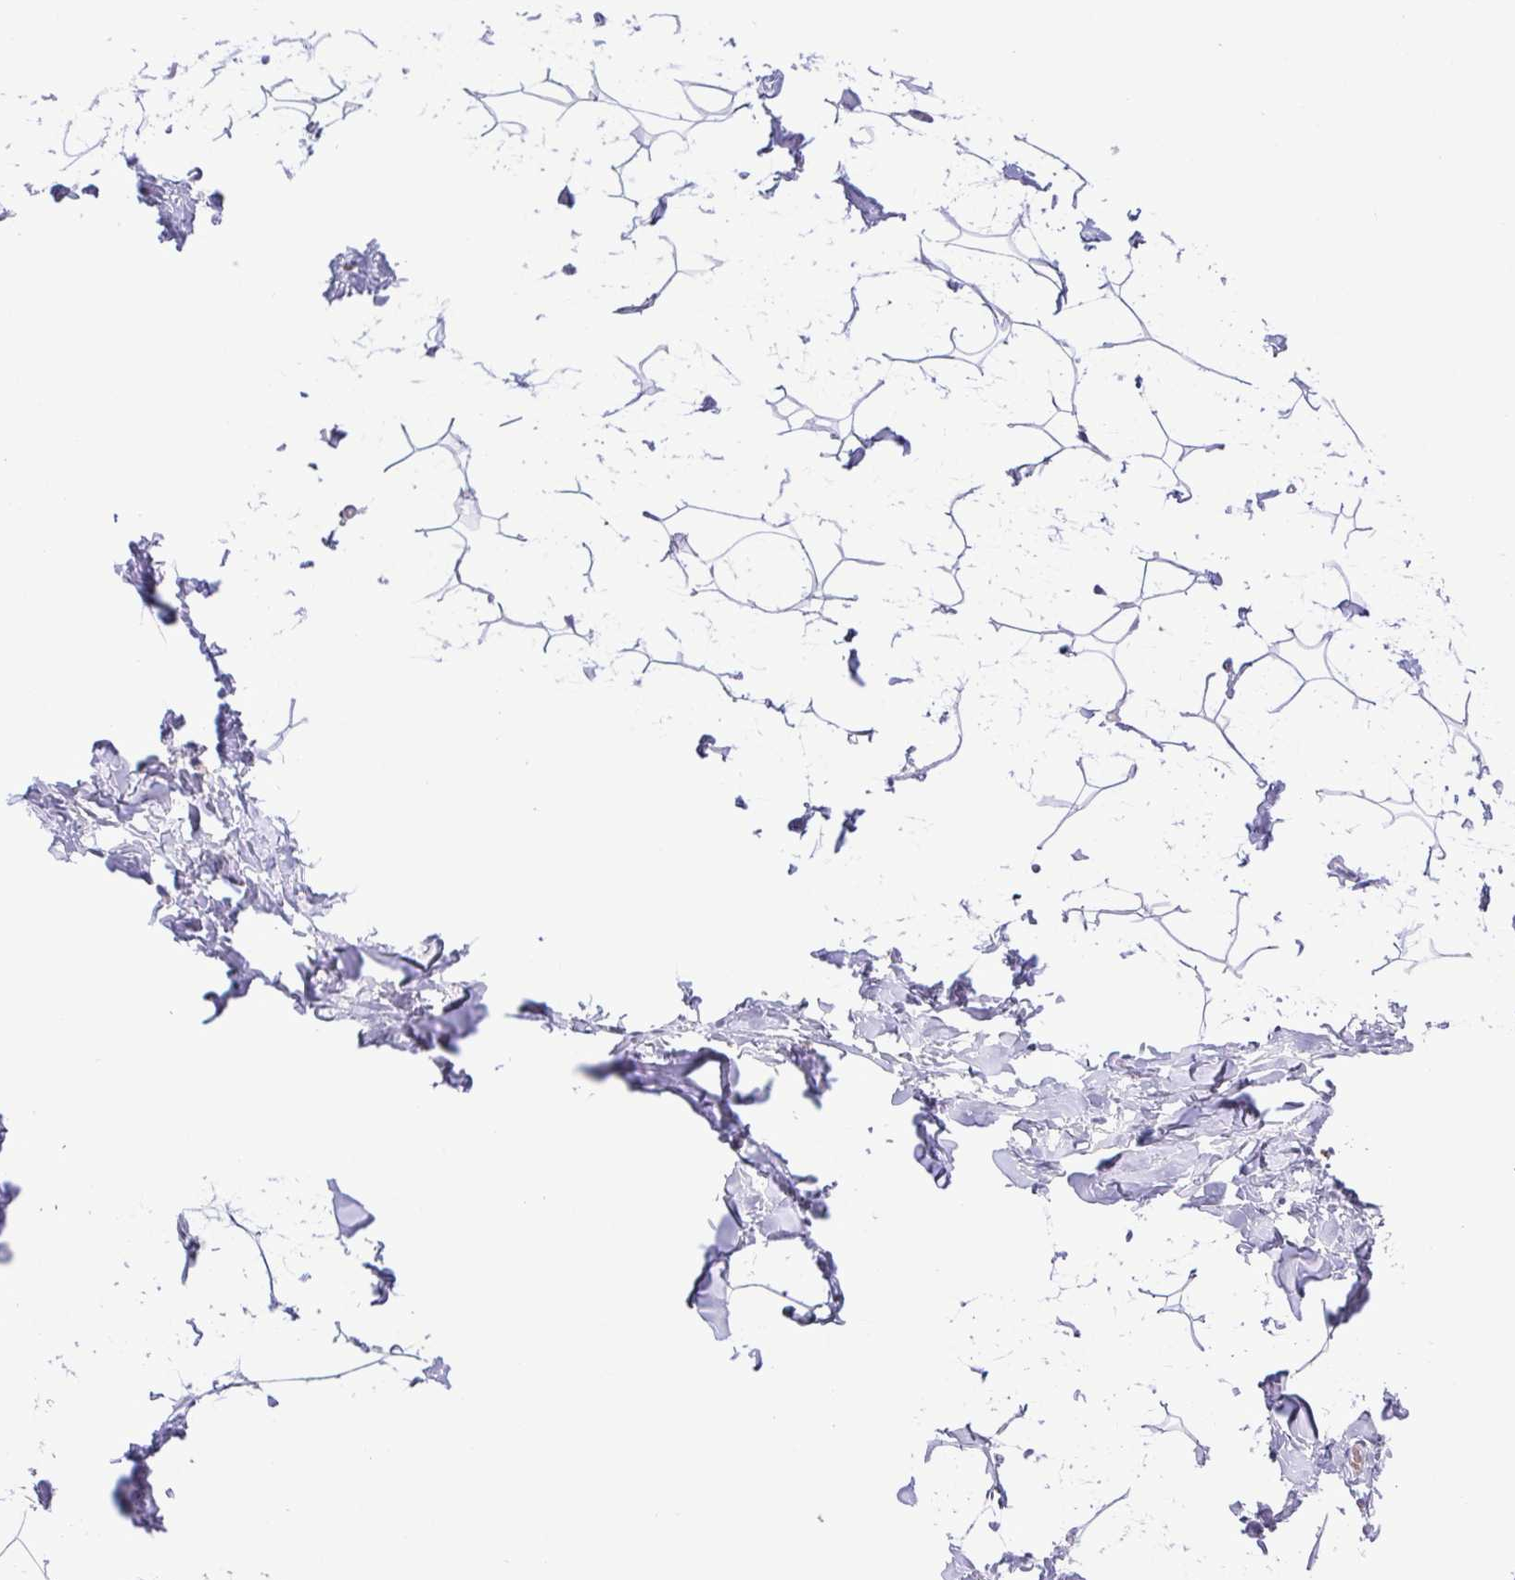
{"staining": {"intensity": "negative", "quantity": "none", "location": "none"}, "tissue": "breast", "cell_type": "Adipocytes", "image_type": "normal", "snomed": [{"axis": "morphology", "description": "Normal tissue, NOS"}, {"axis": "topography", "description": "Breast"}], "caption": "Breast was stained to show a protein in brown. There is no significant positivity in adipocytes.", "gene": "TIPIN", "patient": {"sex": "female", "age": 32}}